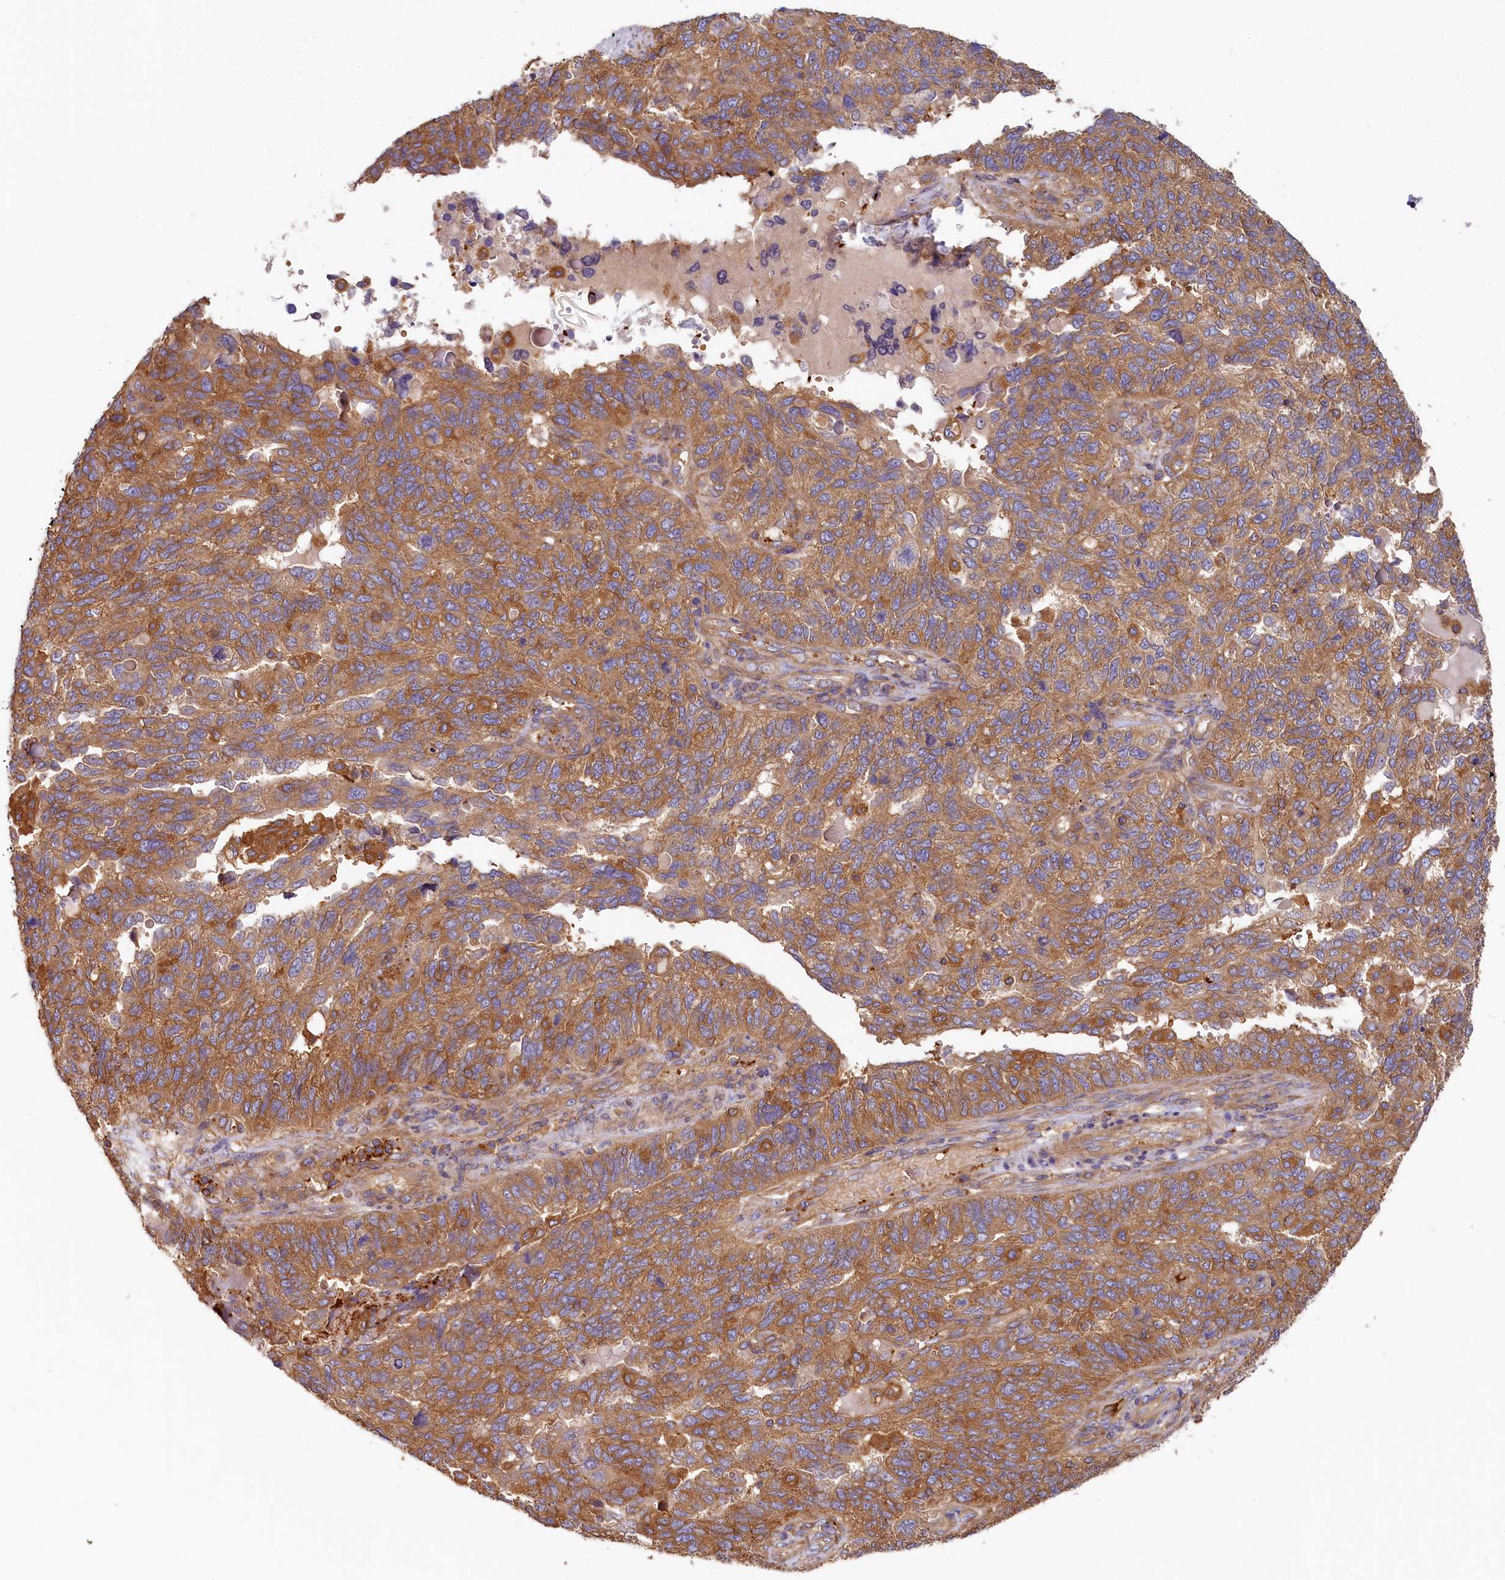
{"staining": {"intensity": "moderate", "quantity": ">75%", "location": "cytoplasmic/membranous"}, "tissue": "endometrial cancer", "cell_type": "Tumor cells", "image_type": "cancer", "snomed": [{"axis": "morphology", "description": "Adenocarcinoma, NOS"}, {"axis": "topography", "description": "Endometrium"}], "caption": "Protein staining of endometrial cancer tissue reveals moderate cytoplasmic/membranous expression in about >75% of tumor cells.", "gene": "PPIP5K1", "patient": {"sex": "female", "age": 66}}